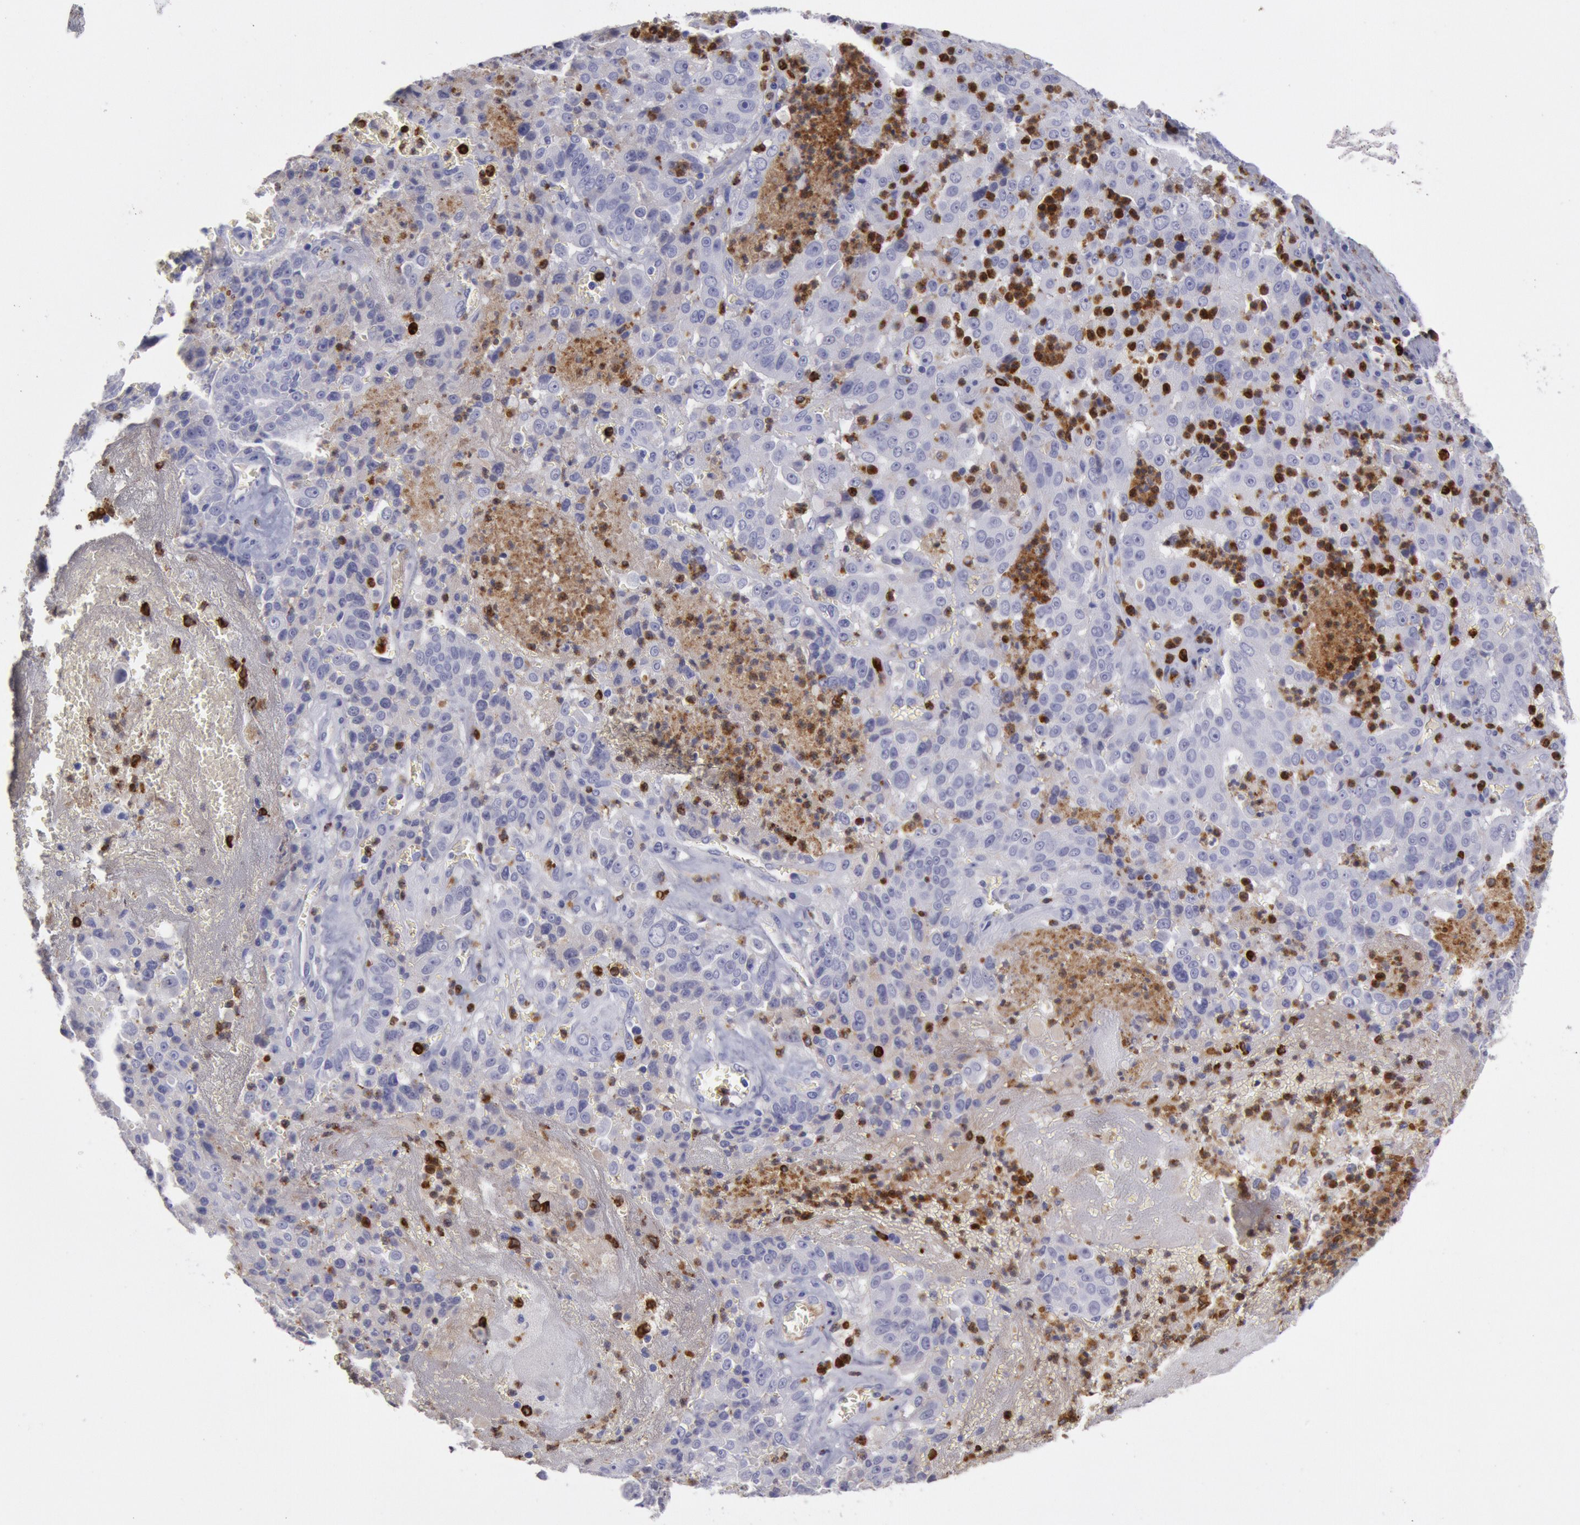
{"staining": {"intensity": "negative", "quantity": "none", "location": "none"}, "tissue": "liver cancer", "cell_type": "Tumor cells", "image_type": "cancer", "snomed": [{"axis": "morphology", "description": "Cholangiocarcinoma"}, {"axis": "topography", "description": "Liver"}], "caption": "The immunohistochemistry photomicrograph has no significant staining in tumor cells of liver cancer (cholangiocarcinoma) tissue.", "gene": "FCN1", "patient": {"sex": "female", "age": 79}}